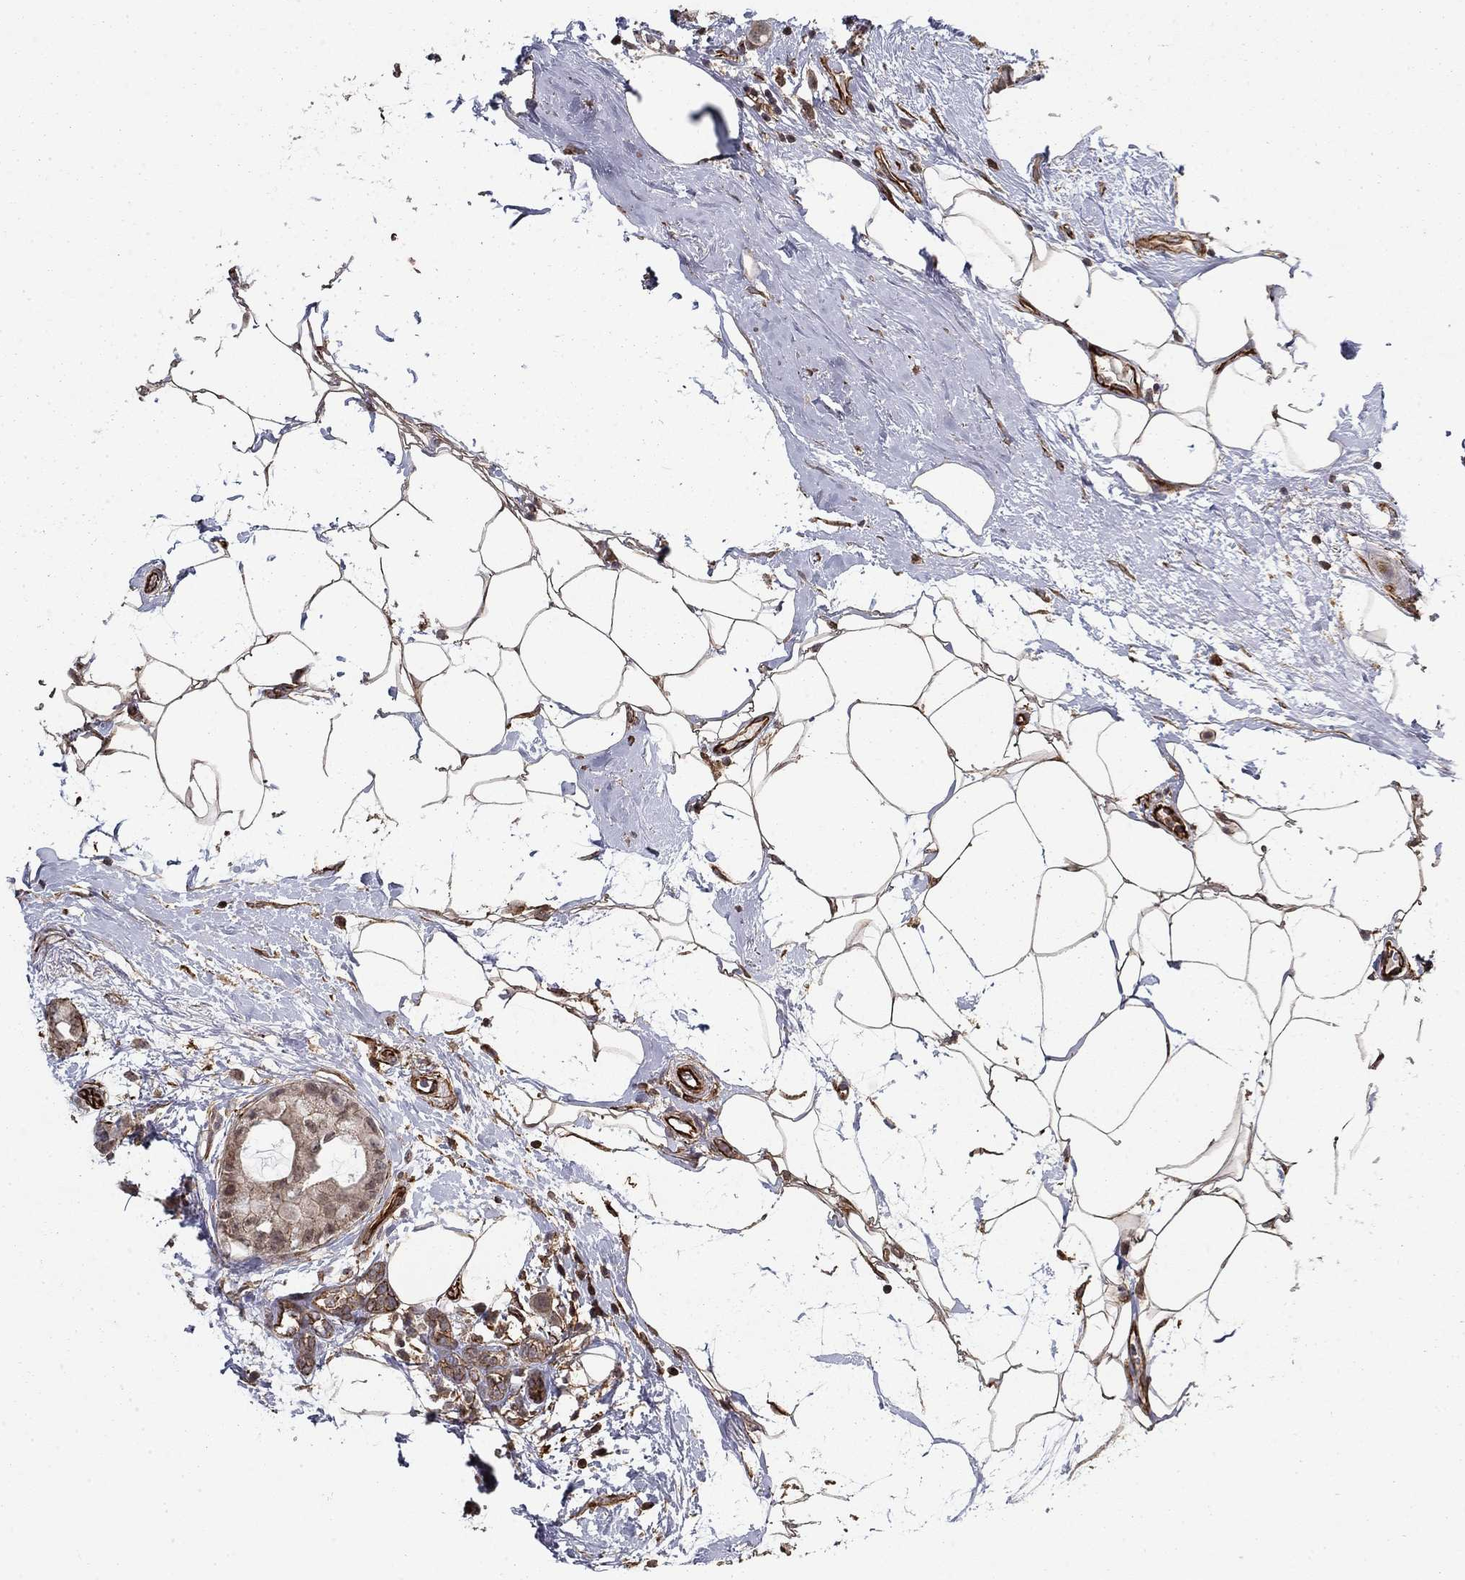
{"staining": {"intensity": "moderate", "quantity": "<25%", "location": "cytoplasmic/membranous"}, "tissue": "breast cancer", "cell_type": "Tumor cells", "image_type": "cancer", "snomed": [{"axis": "morphology", "description": "Duct carcinoma"}, {"axis": "topography", "description": "Breast"}], "caption": "Protein expression analysis of human breast cancer (infiltrating ductal carcinoma) reveals moderate cytoplasmic/membranous staining in approximately <25% of tumor cells.", "gene": "ADM", "patient": {"sex": "female", "age": 45}}